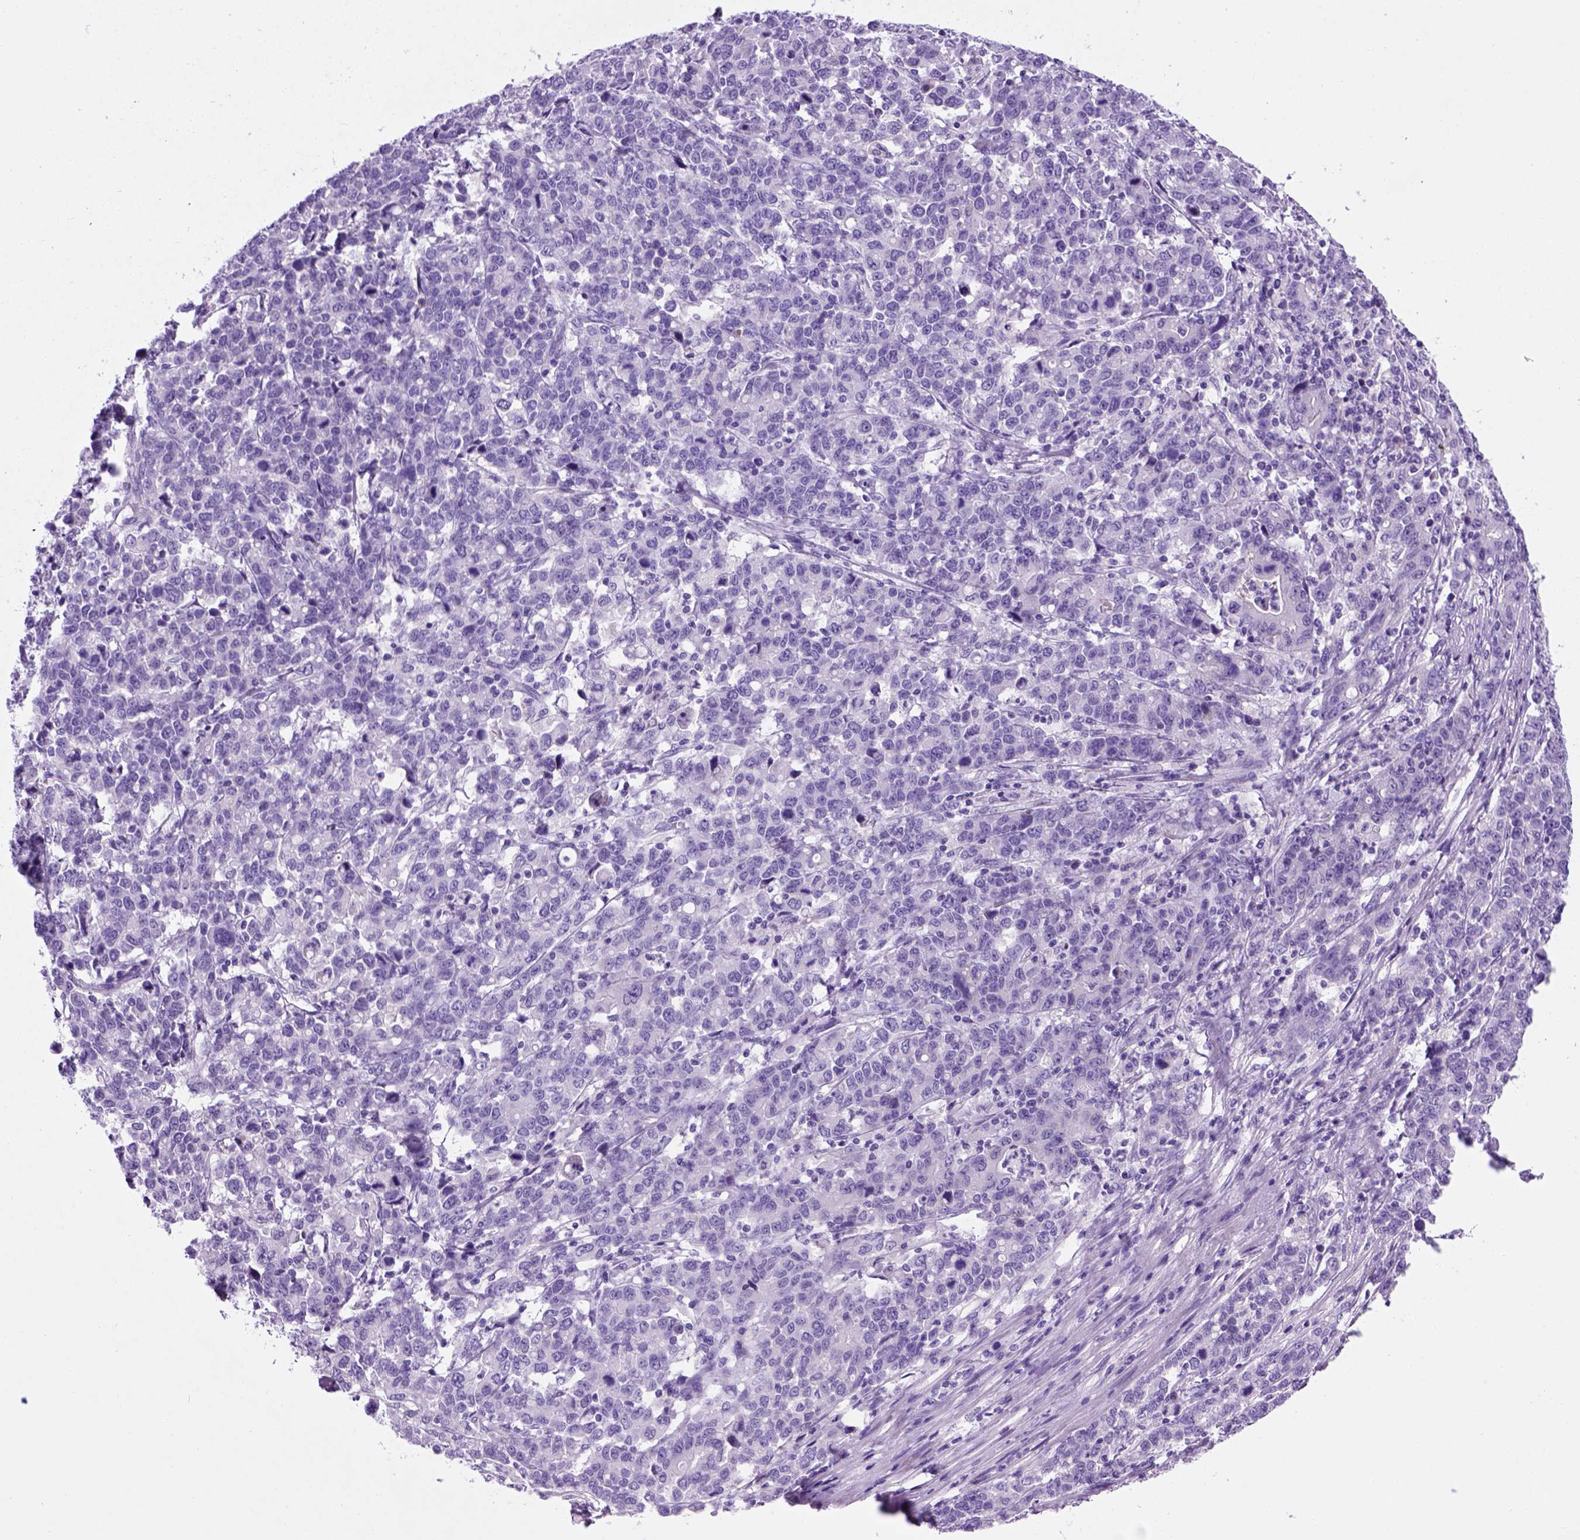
{"staining": {"intensity": "negative", "quantity": "none", "location": "none"}, "tissue": "stomach cancer", "cell_type": "Tumor cells", "image_type": "cancer", "snomed": [{"axis": "morphology", "description": "Adenocarcinoma, NOS"}, {"axis": "topography", "description": "Stomach, upper"}], "caption": "DAB immunohistochemical staining of human stomach cancer reveals no significant expression in tumor cells.", "gene": "HHIPL2", "patient": {"sex": "male", "age": 69}}